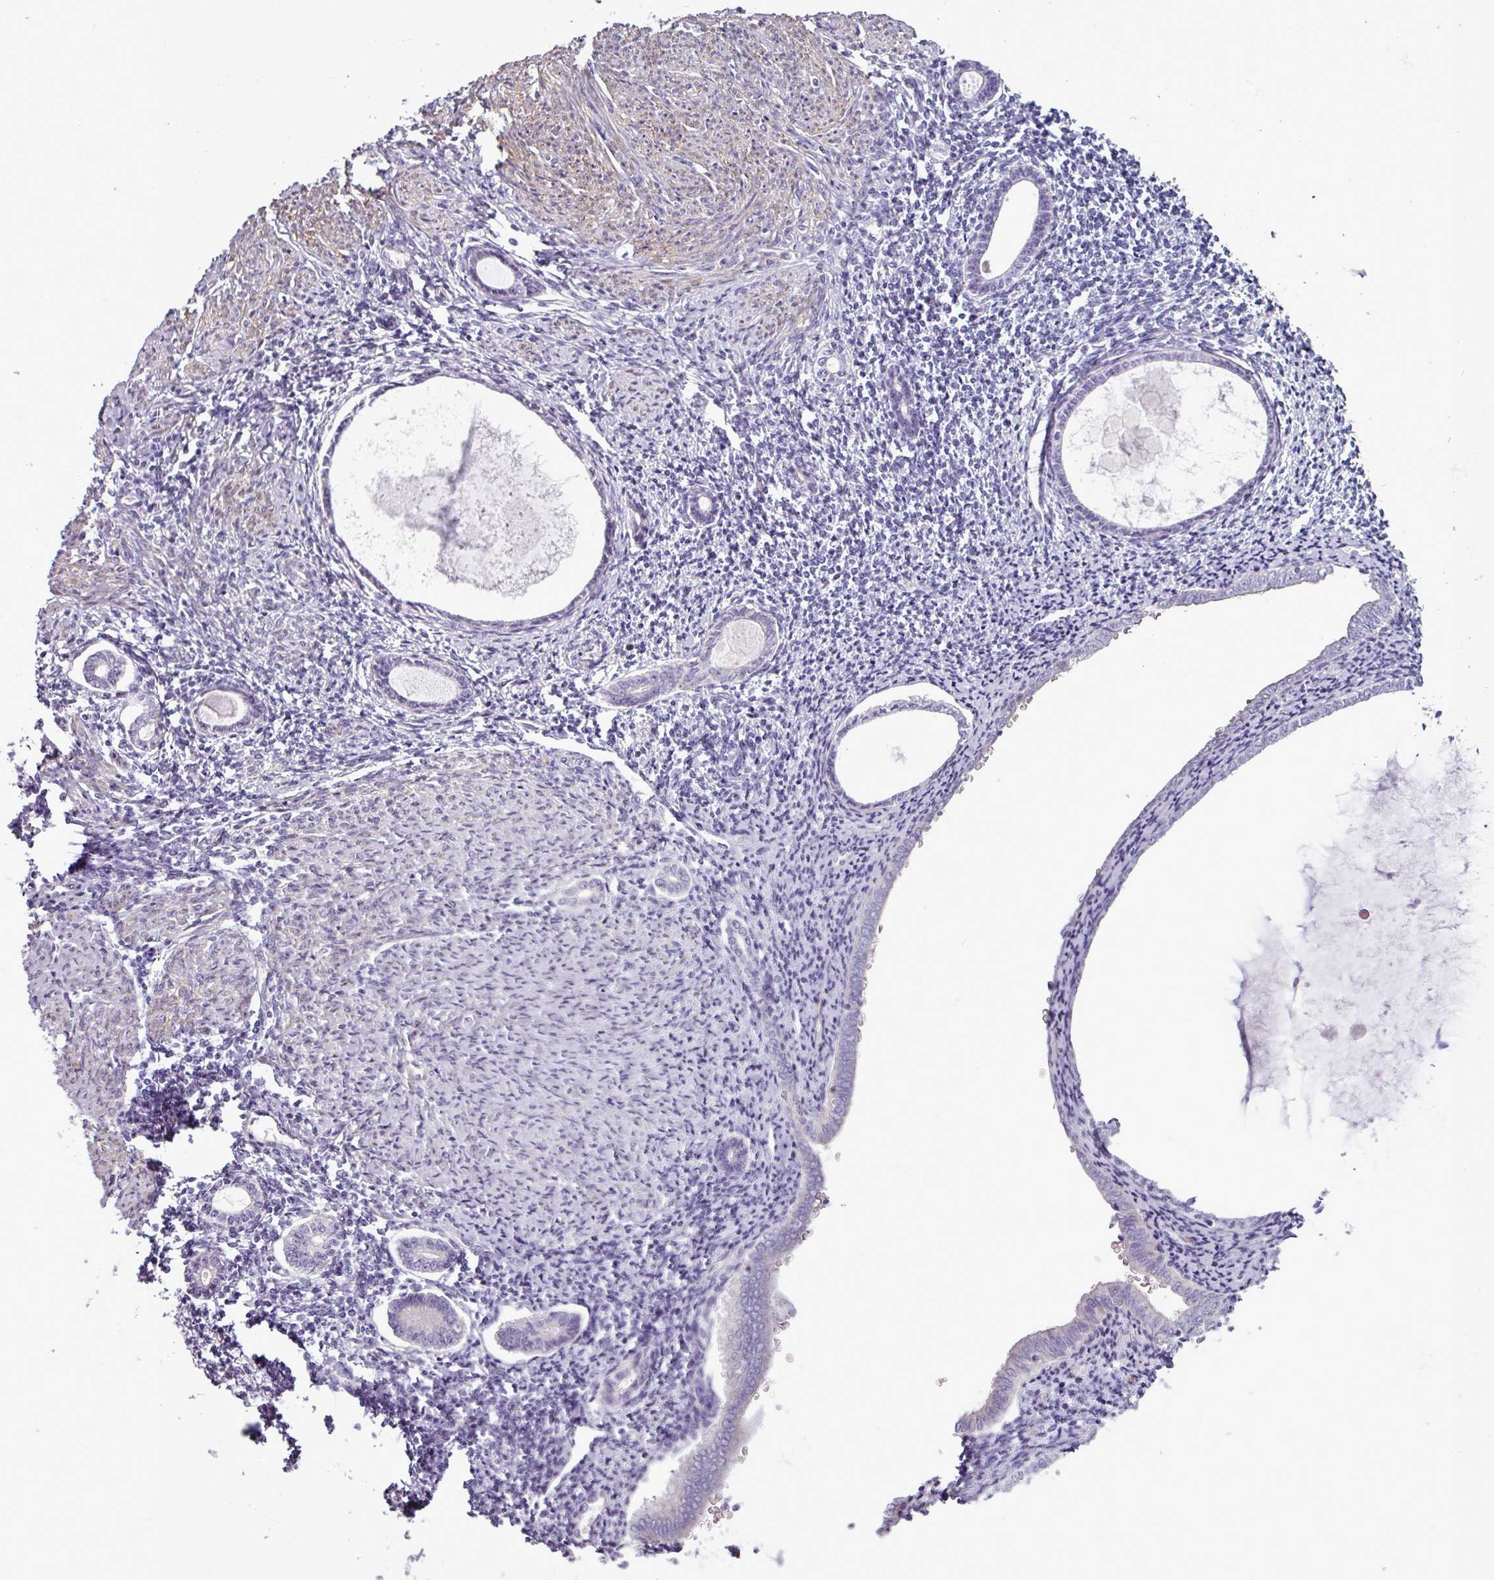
{"staining": {"intensity": "negative", "quantity": "none", "location": "none"}, "tissue": "endometrium", "cell_type": "Cells in endometrial stroma", "image_type": "normal", "snomed": [{"axis": "morphology", "description": "Normal tissue, NOS"}, {"axis": "topography", "description": "Endometrium"}], "caption": "IHC photomicrograph of benign endometrium: human endometrium stained with DAB (3,3'-diaminobenzidine) shows no significant protein positivity in cells in endometrial stroma.", "gene": "BTN2A2", "patient": {"sex": "female", "age": 63}}